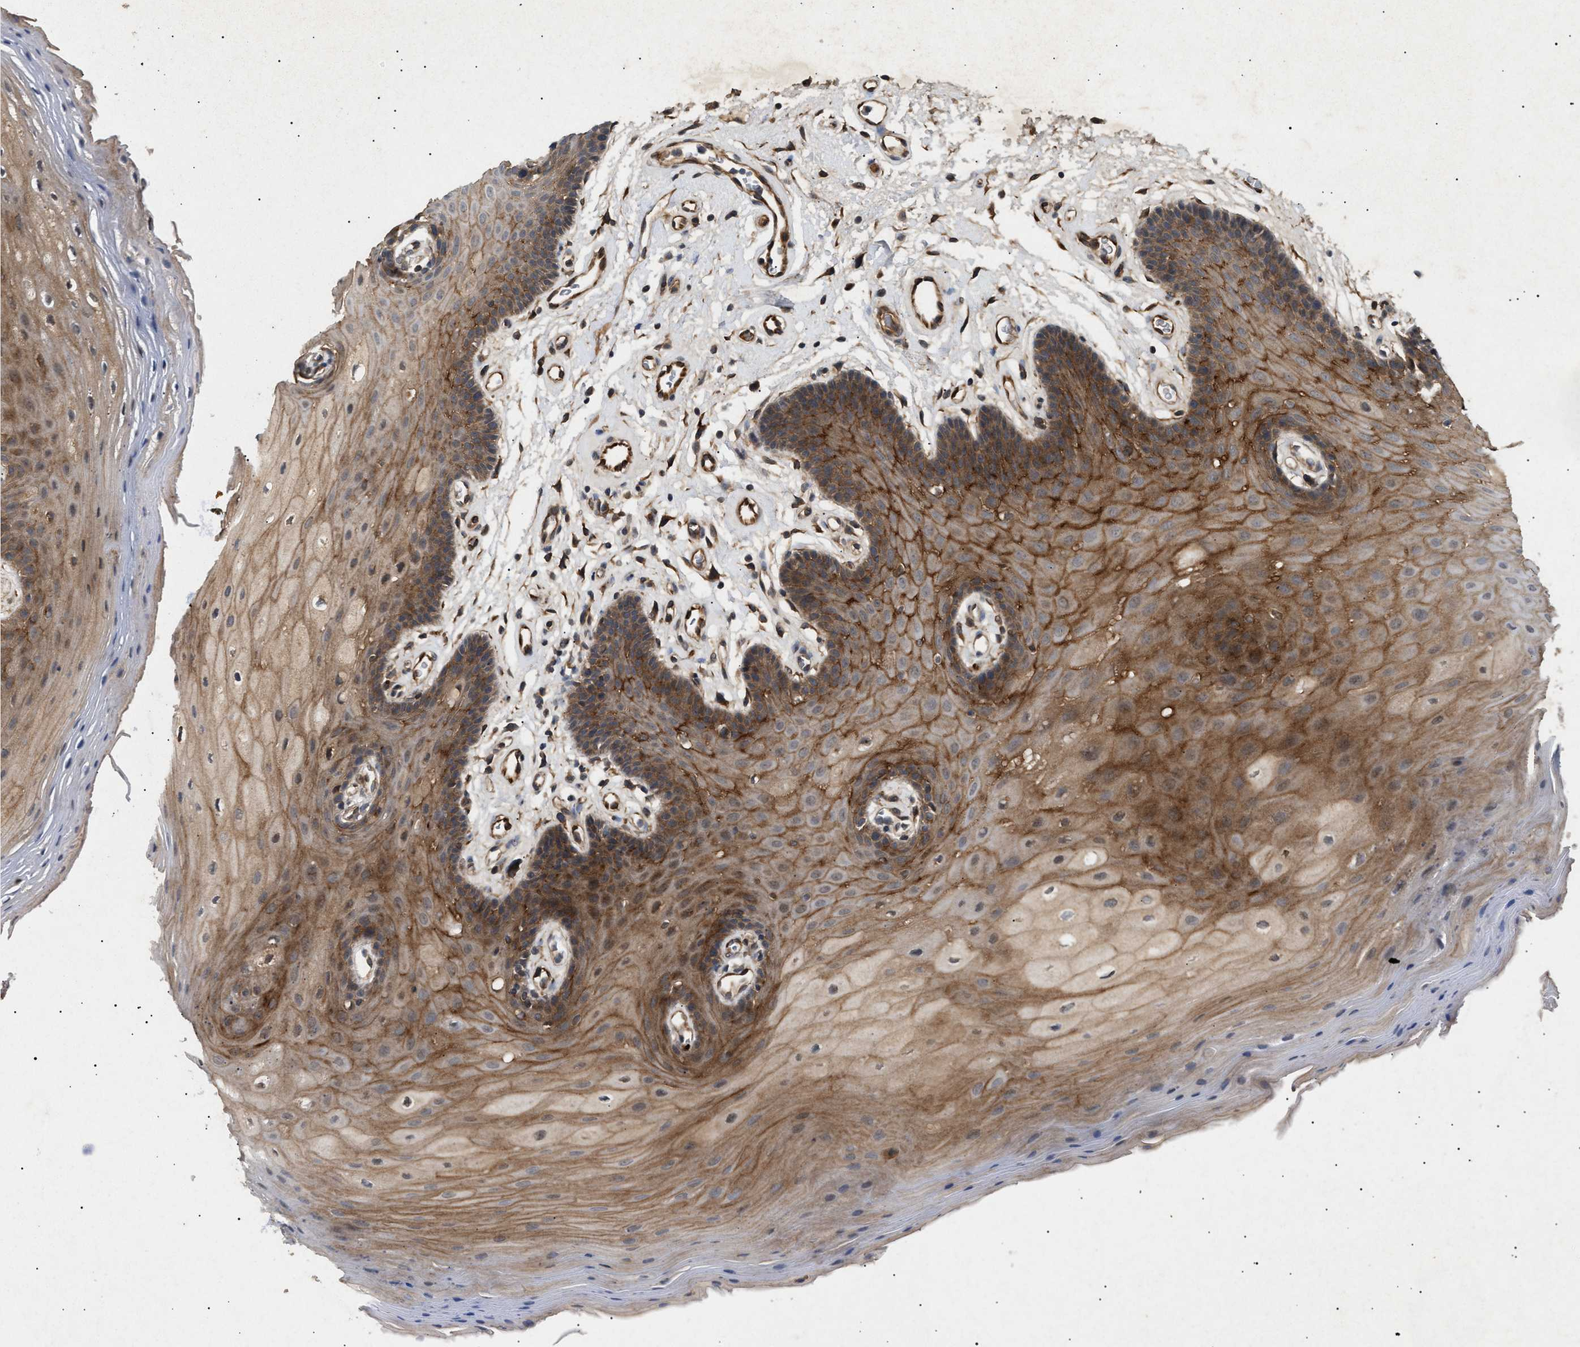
{"staining": {"intensity": "moderate", "quantity": ">75%", "location": "cytoplasmic/membranous"}, "tissue": "oral mucosa", "cell_type": "Squamous epithelial cells", "image_type": "normal", "snomed": [{"axis": "morphology", "description": "Normal tissue, NOS"}, {"axis": "morphology", "description": "Squamous cell carcinoma, NOS"}, {"axis": "topography", "description": "Oral tissue"}, {"axis": "topography", "description": "Head-Neck"}], "caption": "Protein expression analysis of normal oral mucosa exhibits moderate cytoplasmic/membranous staining in about >75% of squamous epithelial cells.", "gene": "SIRT5", "patient": {"sex": "male", "age": 71}}